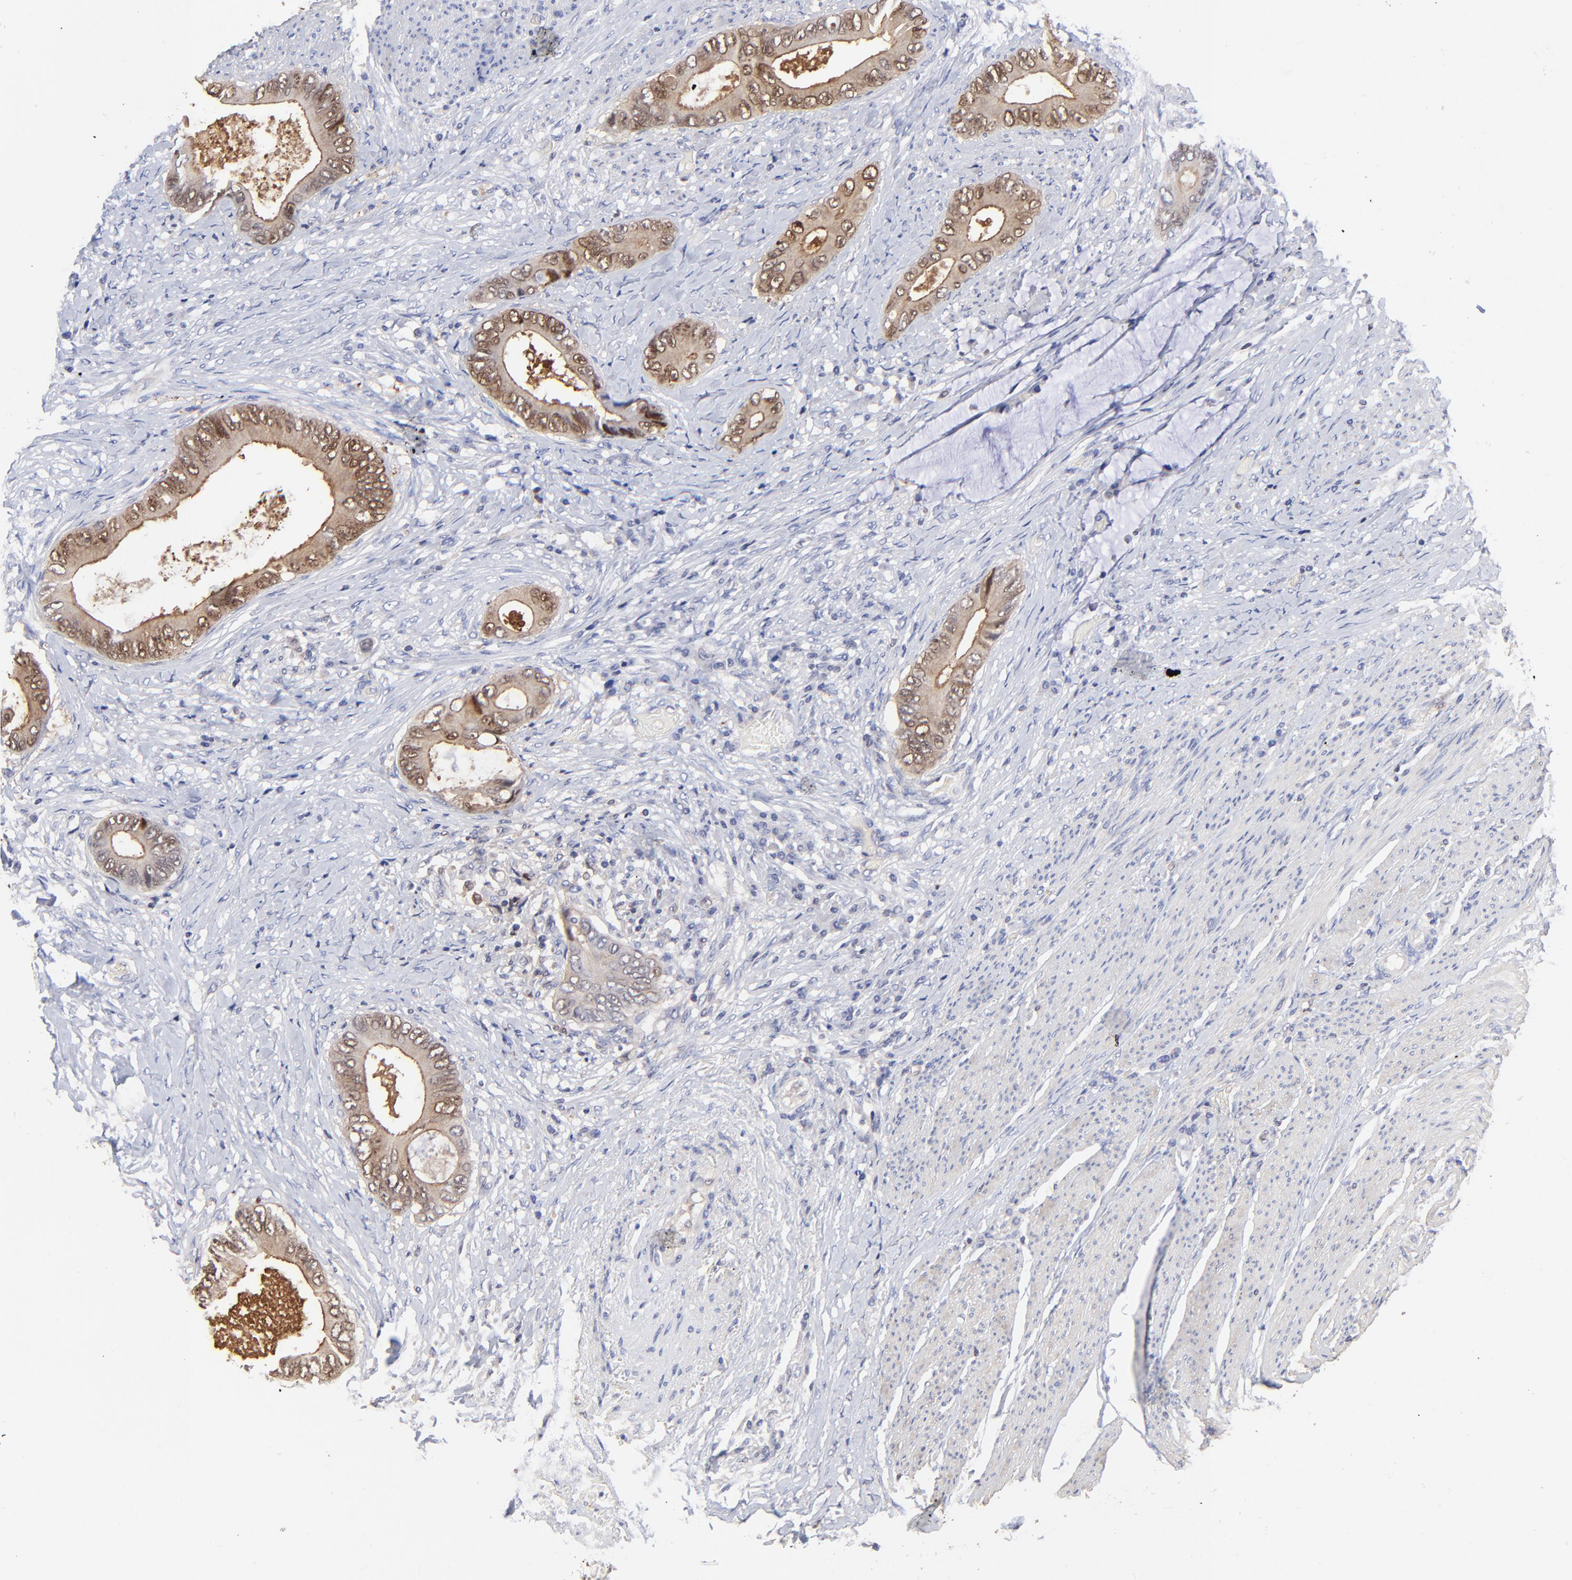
{"staining": {"intensity": "moderate", "quantity": ">75%", "location": "cytoplasmic/membranous,nuclear"}, "tissue": "colorectal cancer", "cell_type": "Tumor cells", "image_type": "cancer", "snomed": [{"axis": "morphology", "description": "Normal tissue, NOS"}, {"axis": "morphology", "description": "Adenocarcinoma, NOS"}, {"axis": "topography", "description": "Rectum"}, {"axis": "topography", "description": "Peripheral nerve tissue"}], "caption": "Human colorectal cancer stained for a protein (brown) shows moderate cytoplasmic/membranous and nuclear positive positivity in about >75% of tumor cells.", "gene": "DCTPP1", "patient": {"sex": "female", "age": 77}}